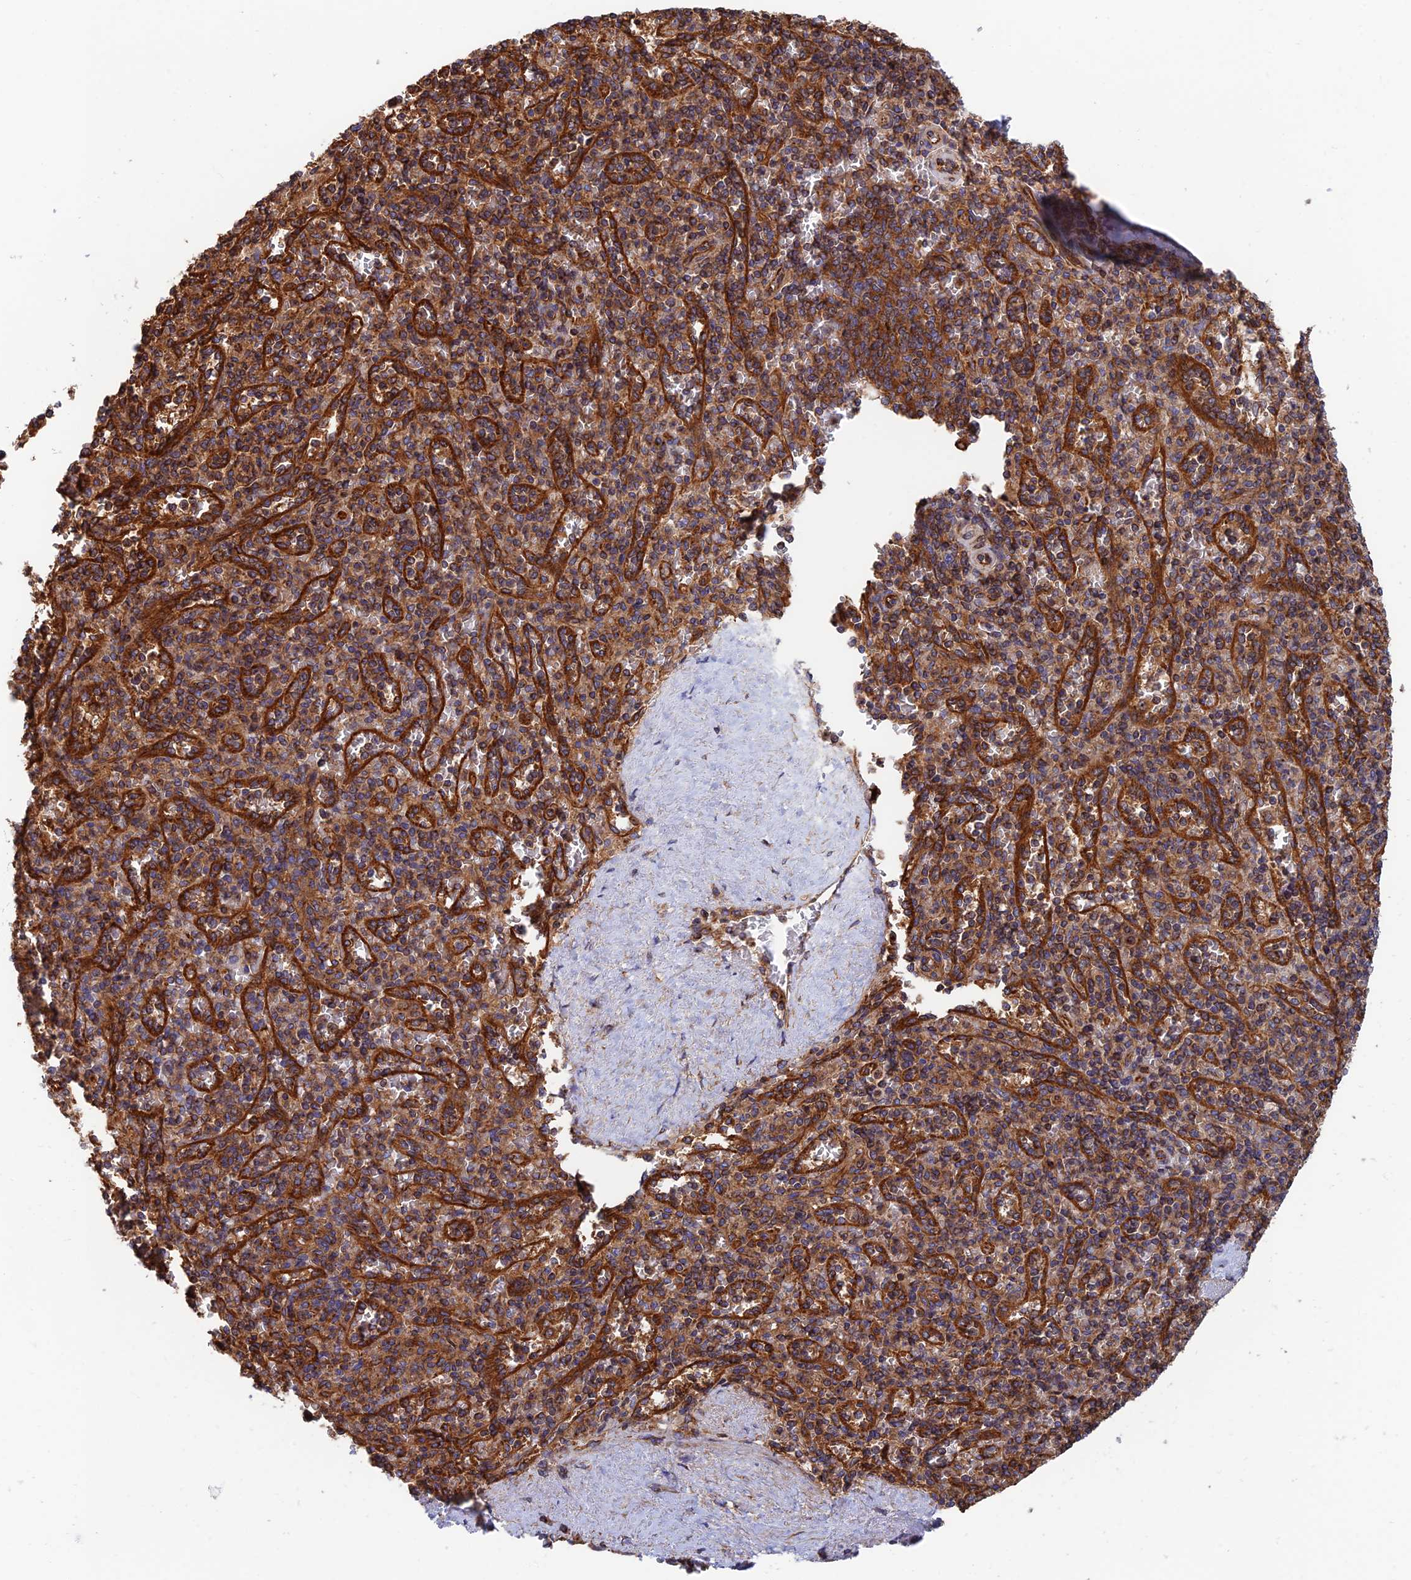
{"staining": {"intensity": "moderate", "quantity": ">75%", "location": "cytoplasmic/membranous"}, "tissue": "spleen", "cell_type": "Cells in red pulp", "image_type": "normal", "snomed": [{"axis": "morphology", "description": "Normal tissue, NOS"}, {"axis": "topography", "description": "Spleen"}], "caption": "A histopathology image showing moderate cytoplasmic/membranous expression in approximately >75% of cells in red pulp in normal spleen, as visualized by brown immunohistochemical staining.", "gene": "DCTN2", "patient": {"sex": "male", "age": 82}}